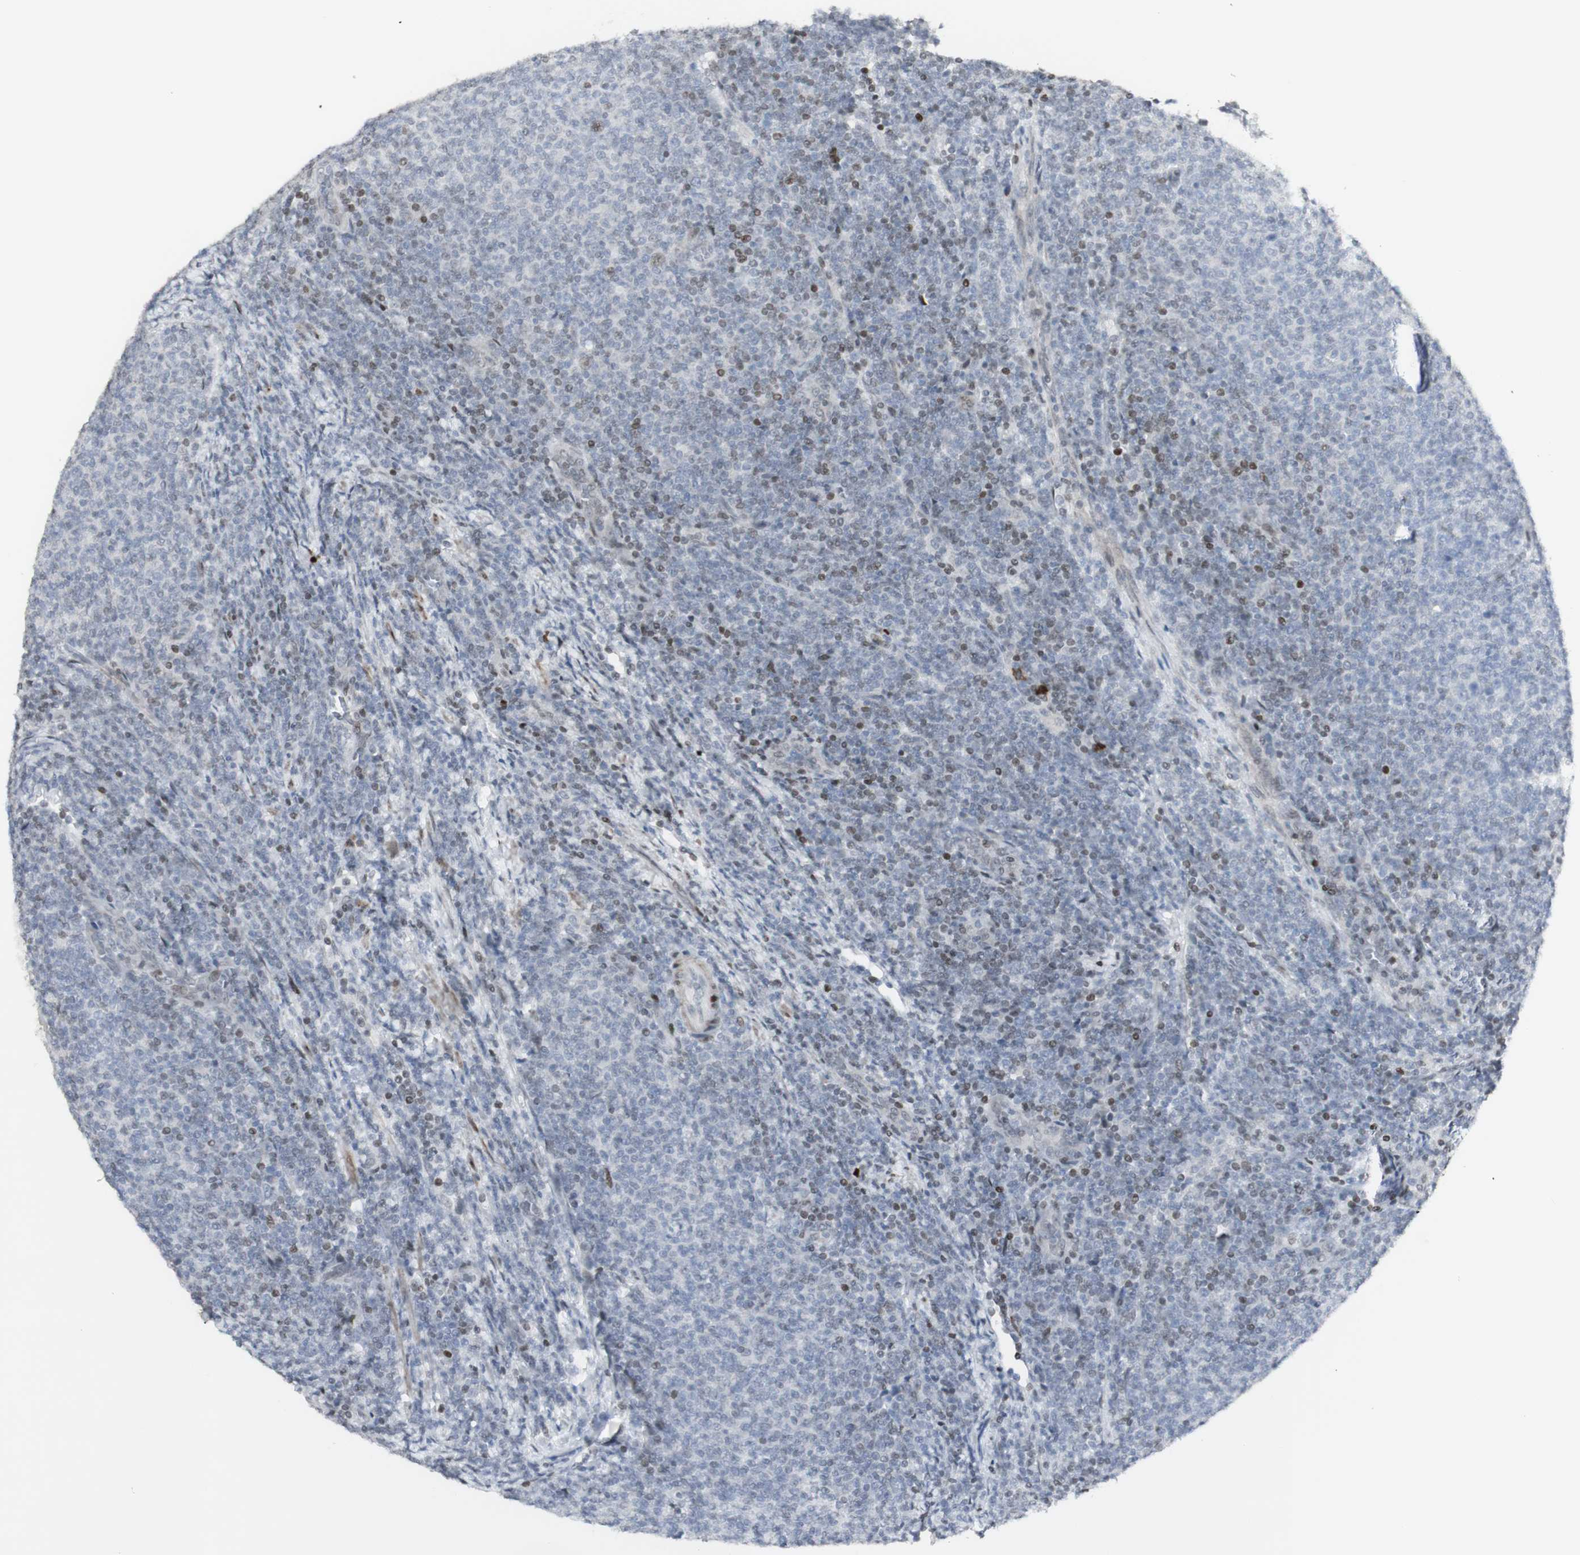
{"staining": {"intensity": "moderate", "quantity": "<25%", "location": "nuclear"}, "tissue": "lymphoma", "cell_type": "Tumor cells", "image_type": "cancer", "snomed": [{"axis": "morphology", "description": "Malignant lymphoma, non-Hodgkin's type, Low grade"}, {"axis": "topography", "description": "Lymph node"}], "caption": "The histopathology image reveals a brown stain indicating the presence of a protein in the nuclear of tumor cells in low-grade malignant lymphoma, non-Hodgkin's type. The staining was performed using DAB to visualize the protein expression in brown, while the nuclei were stained in blue with hematoxylin (Magnification: 20x).", "gene": "C1orf116", "patient": {"sex": "male", "age": 66}}